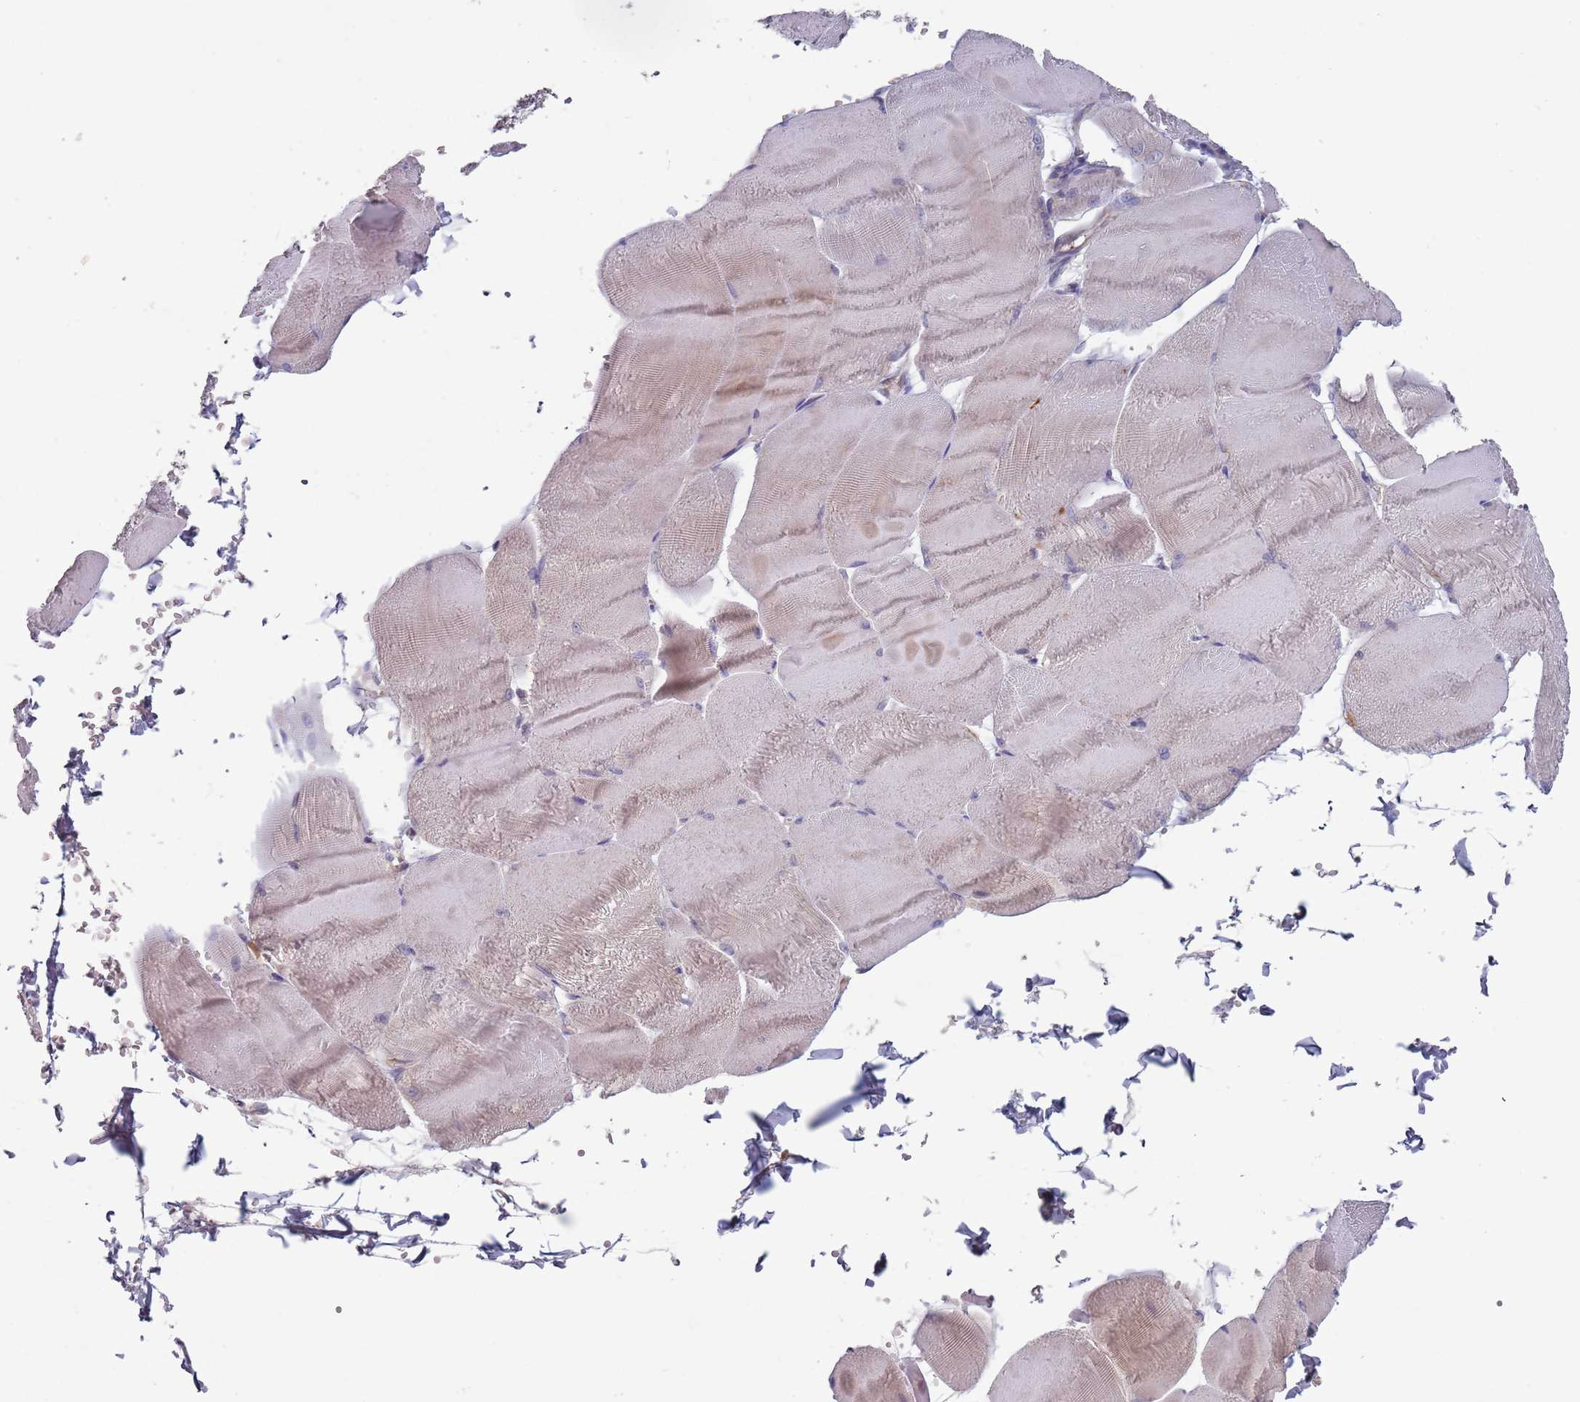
{"staining": {"intensity": "negative", "quantity": "none", "location": "none"}, "tissue": "skeletal muscle", "cell_type": "Myocytes", "image_type": "normal", "snomed": [{"axis": "morphology", "description": "Normal tissue, NOS"}, {"axis": "morphology", "description": "Basal cell carcinoma"}, {"axis": "topography", "description": "Skeletal muscle"}], "caption": "IHC micrograph of unremarkable skeletal muscle stained for a protein (brown), which reveals no staining in myocytes.", "gene": "TYW1B", "patient": {"sex": "female", "age": 64}}